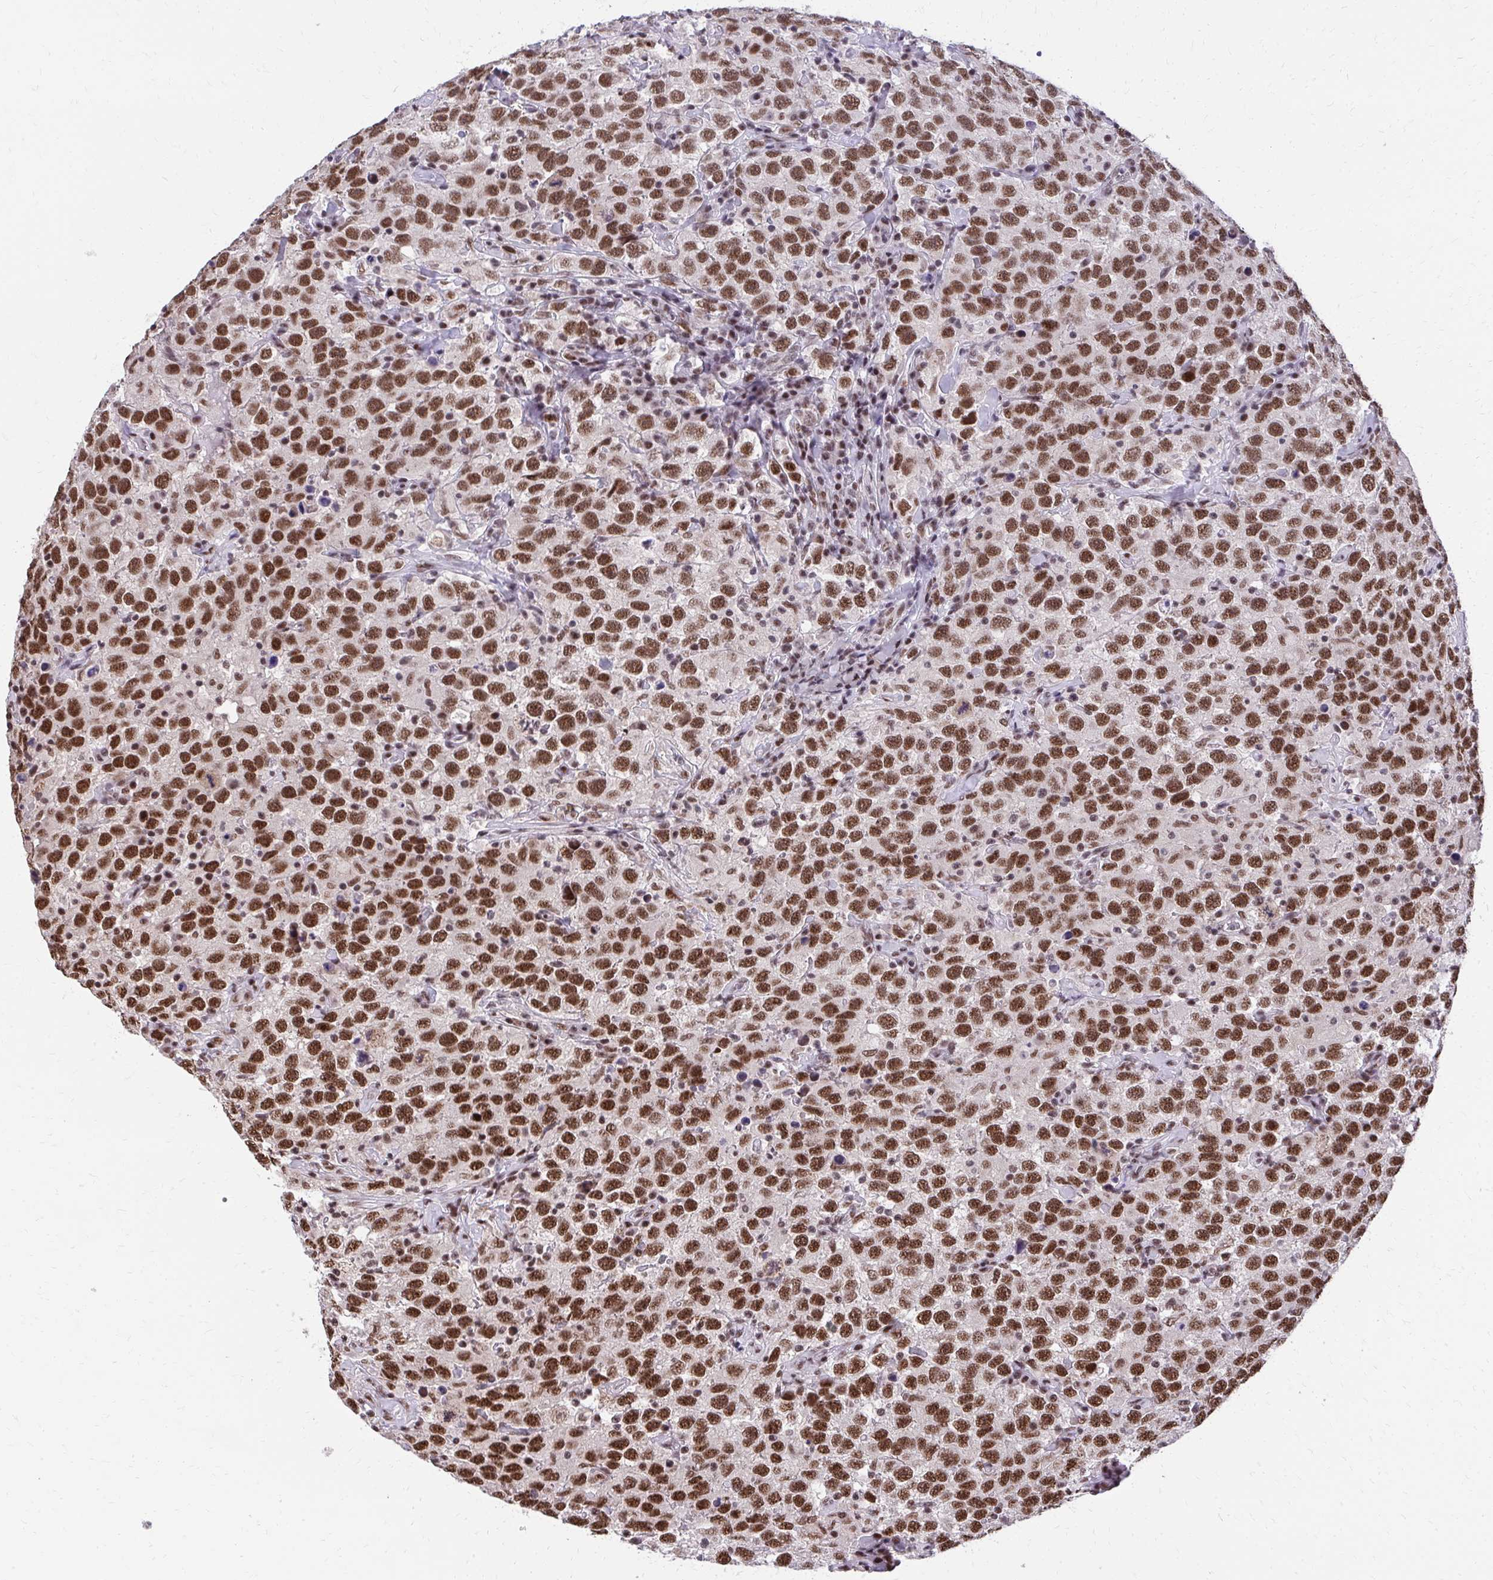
{"staining": {"intensity": "strong", "quantity": ">75%", "location": "nuclear"}, "tissue": "testis cancer", "cell_type": "Tumor cells", "image_type": "cancer", "snomed": [{"axis": "morphology", "description": "Seminoma, NOS"}, {"axis": "topography", "description": "Testis"}], "caption": "Immunohistochemical staining of testis cancer (seminoma) reveals high levels of strong nuclear protein staining in about >75% of tumor cells. Using DAB (3,3'-diaminobenzidine) (brown) and hematoxylin (blue) stains, captured at high magnification using brightfield microscopy.", "gene": "SYNE4", "patient": {"sex": "male", "age": 41}}